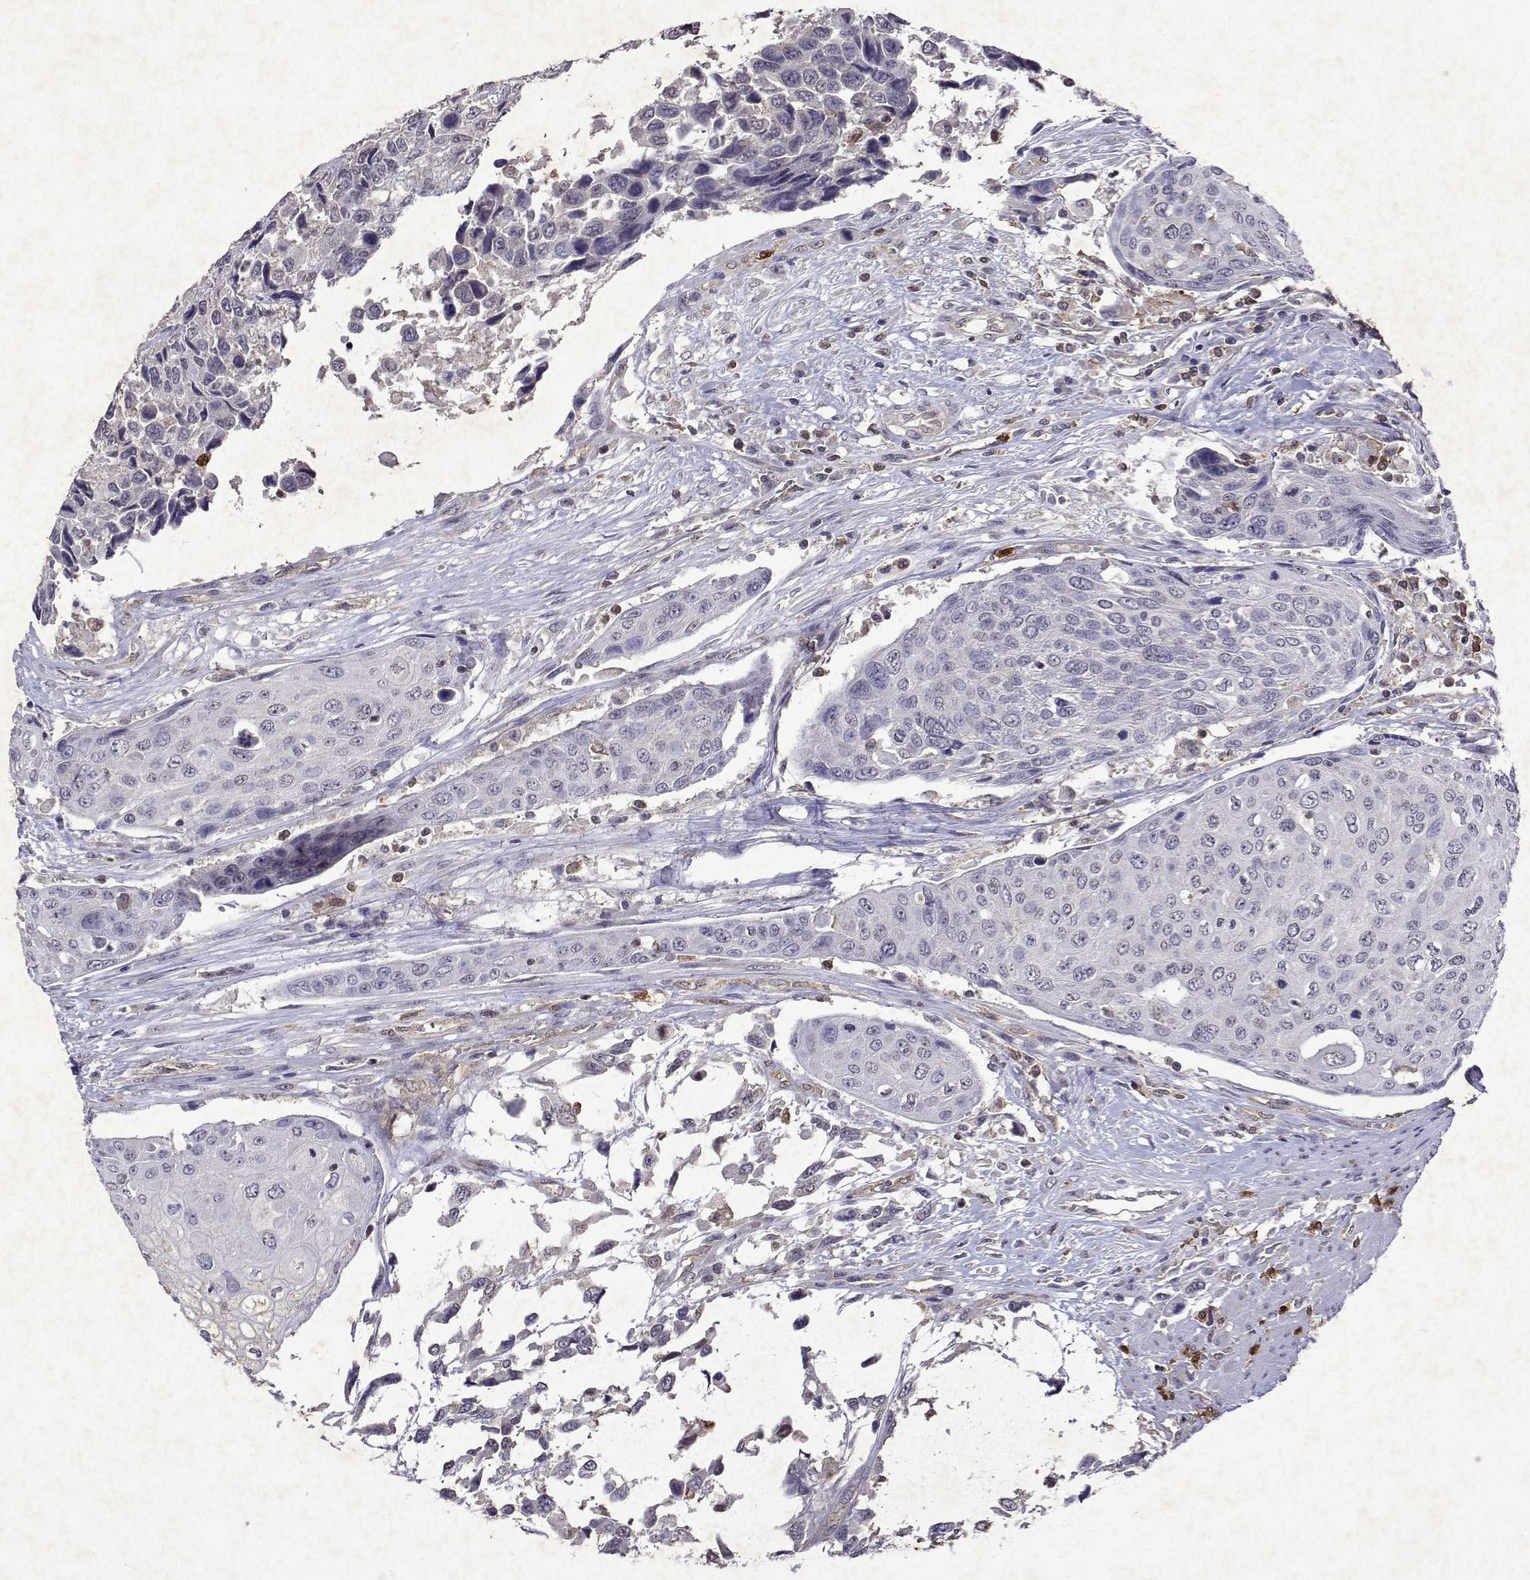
{"staining": {"intensity": "negative", "quantity": "none", "location": "none"}, "tissue": "urothelial cancer", "cell_type": "Tumor cells", "image_type": "cancer", "snomed": [{"axis": "morphology", "description": "Urothelial carcinoma, High grade"}, {"axis": "topography", "description": "Urinary bladder"}], "caption": "IHC image of urothelial cancer stained for a protein (brown), which demonstrates no staining in tumor cells.", "gene": "APAF1", "patient": {"sex": "female", "age": 70}}